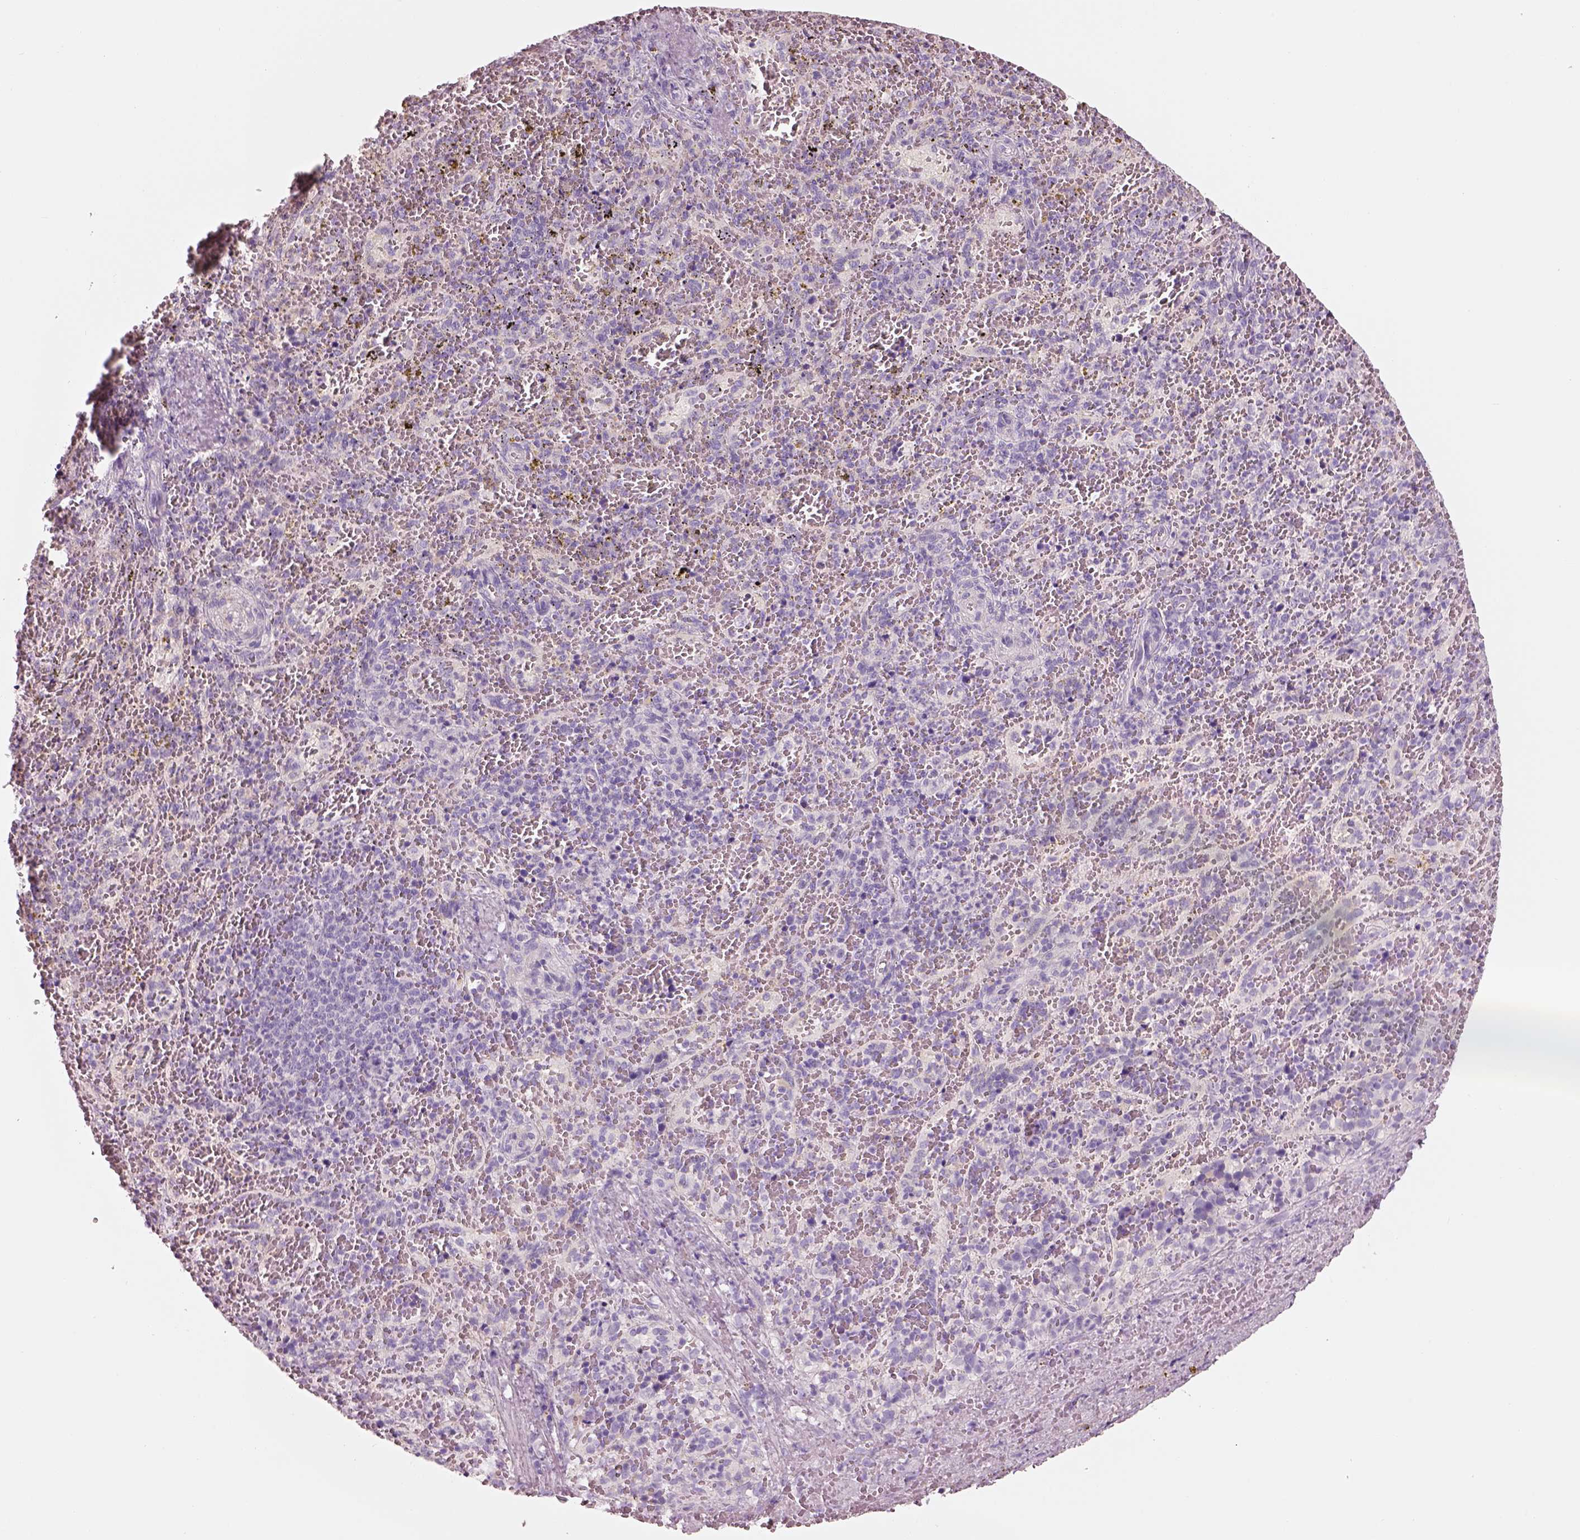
{"staining": {"intensity": "negative", "quantity": "none", "location": "none"}, "tissue": "spleen", "cell_type": "Cells in red pulp", "image_type": "normal", "snomed": [{"axis": "morphology", "description": "Normal tissue, NOS"}, {"axis": "topography", "description": "Spleen"}], "caption": "A photomicrograph of spleen stained for a protein displays no brown staining in cells in red pulp. The staining is performed using DAB brown chromogen with nuclei counter-stained in using hematoxylin.", "gene": "PNOC", "patient": {"sex": "female", "age": 50}}